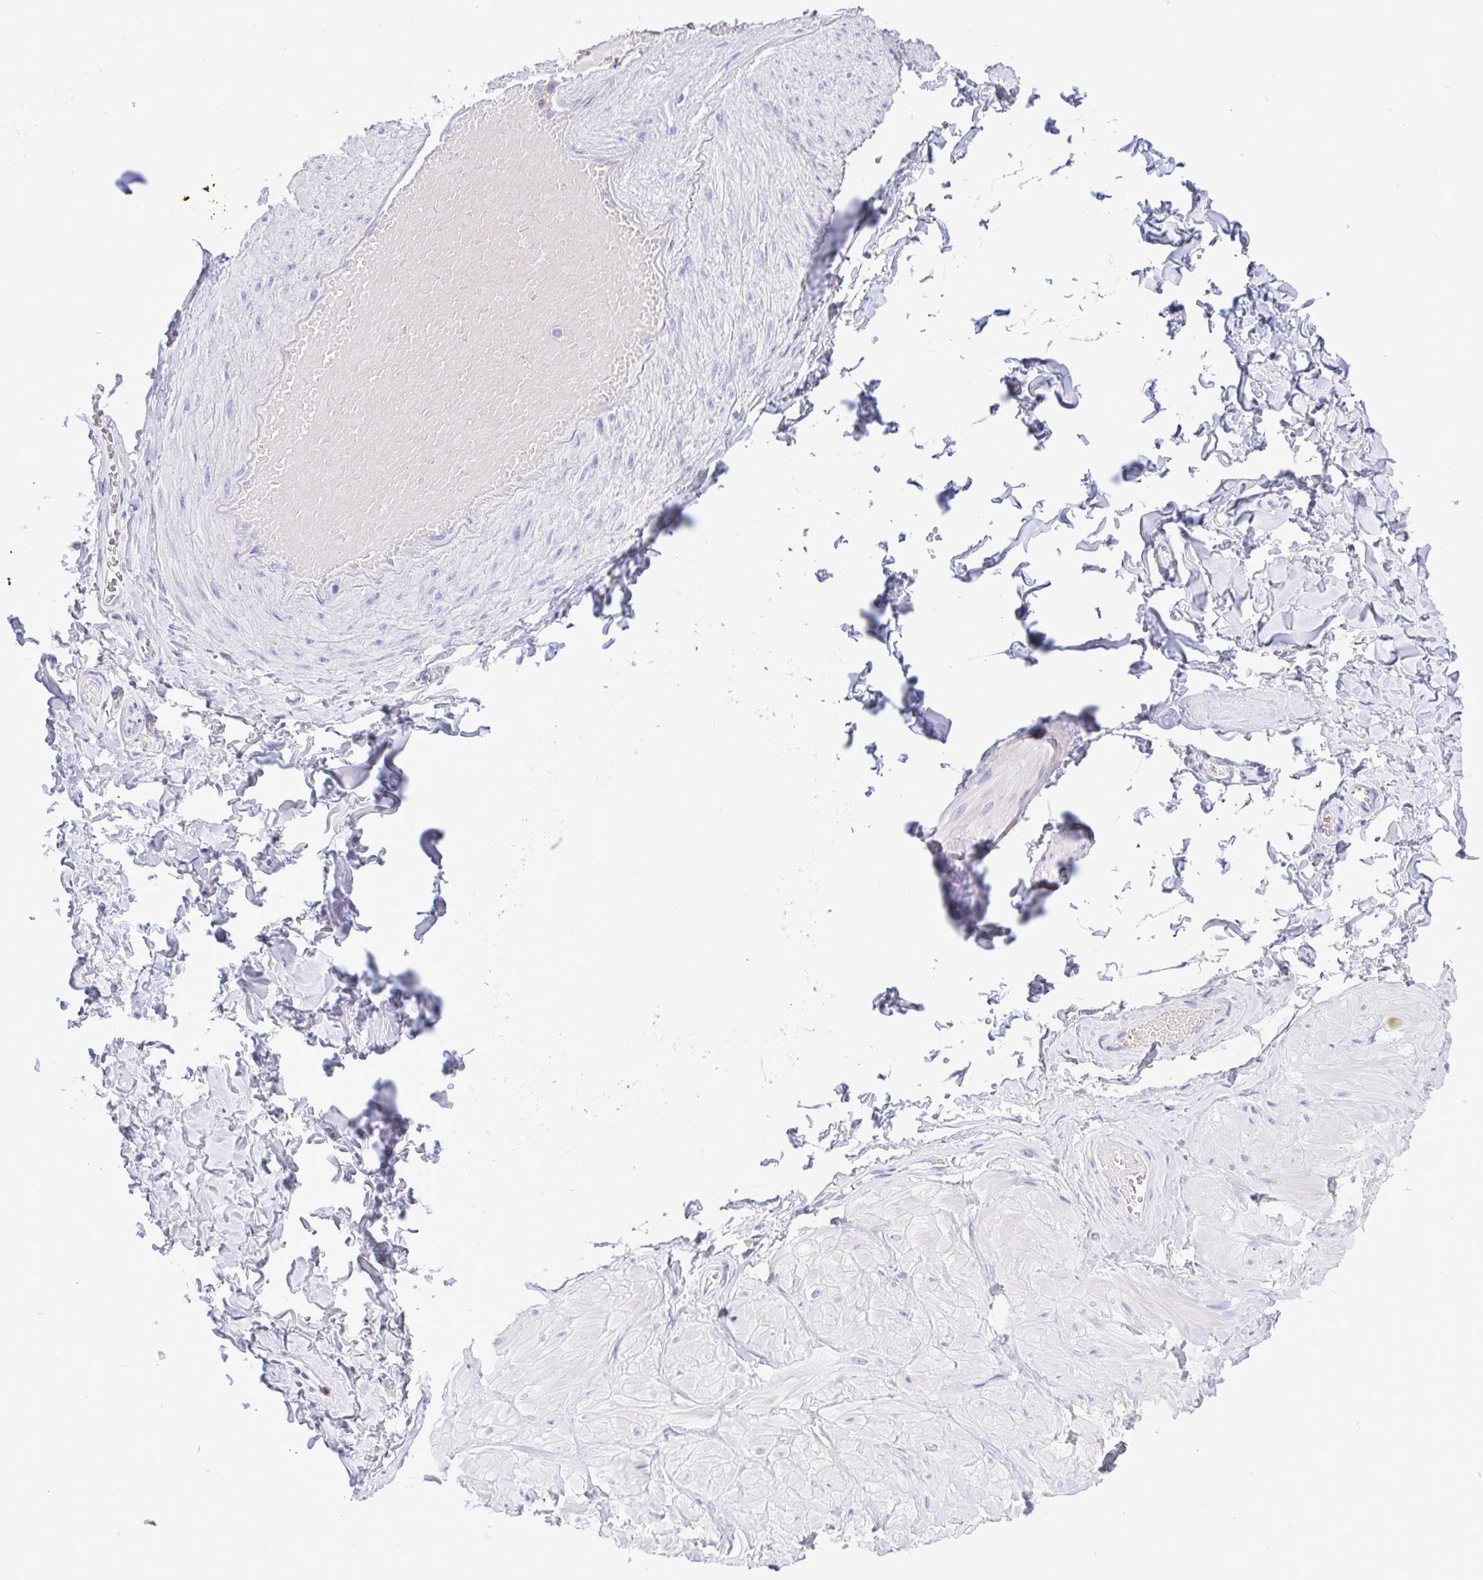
{"staining": {"intensity": "negative", "quantity": "none", "location": "none"}, "tissue": "adipose tissue", "cell_type": "Adipocytes", "image_type": "normal", "snomed": [{"axis": "morphology", "description": "Normal tissue, NOS"}, {"axis": "topography", "description": "Soft tissue"}, {"axis": "topography", "description": "Adipose tissue"}, {"axis": "topography", "description": "Vascular tissue"}, {"axis": "topography", "description": "Peripheral nerve tissue"}], "caption": "A high-resolution image shows immunohistochemistry (IHC) staining of unremarkable adipose tissue, which reveals no significant positivity in adipocytes. (DAB (3,3'-diaminobenzidine) immunohistochemistry (IHC), high magnification).", "gene": "CA10", "patient": {"sex": "male", "age": 29}}